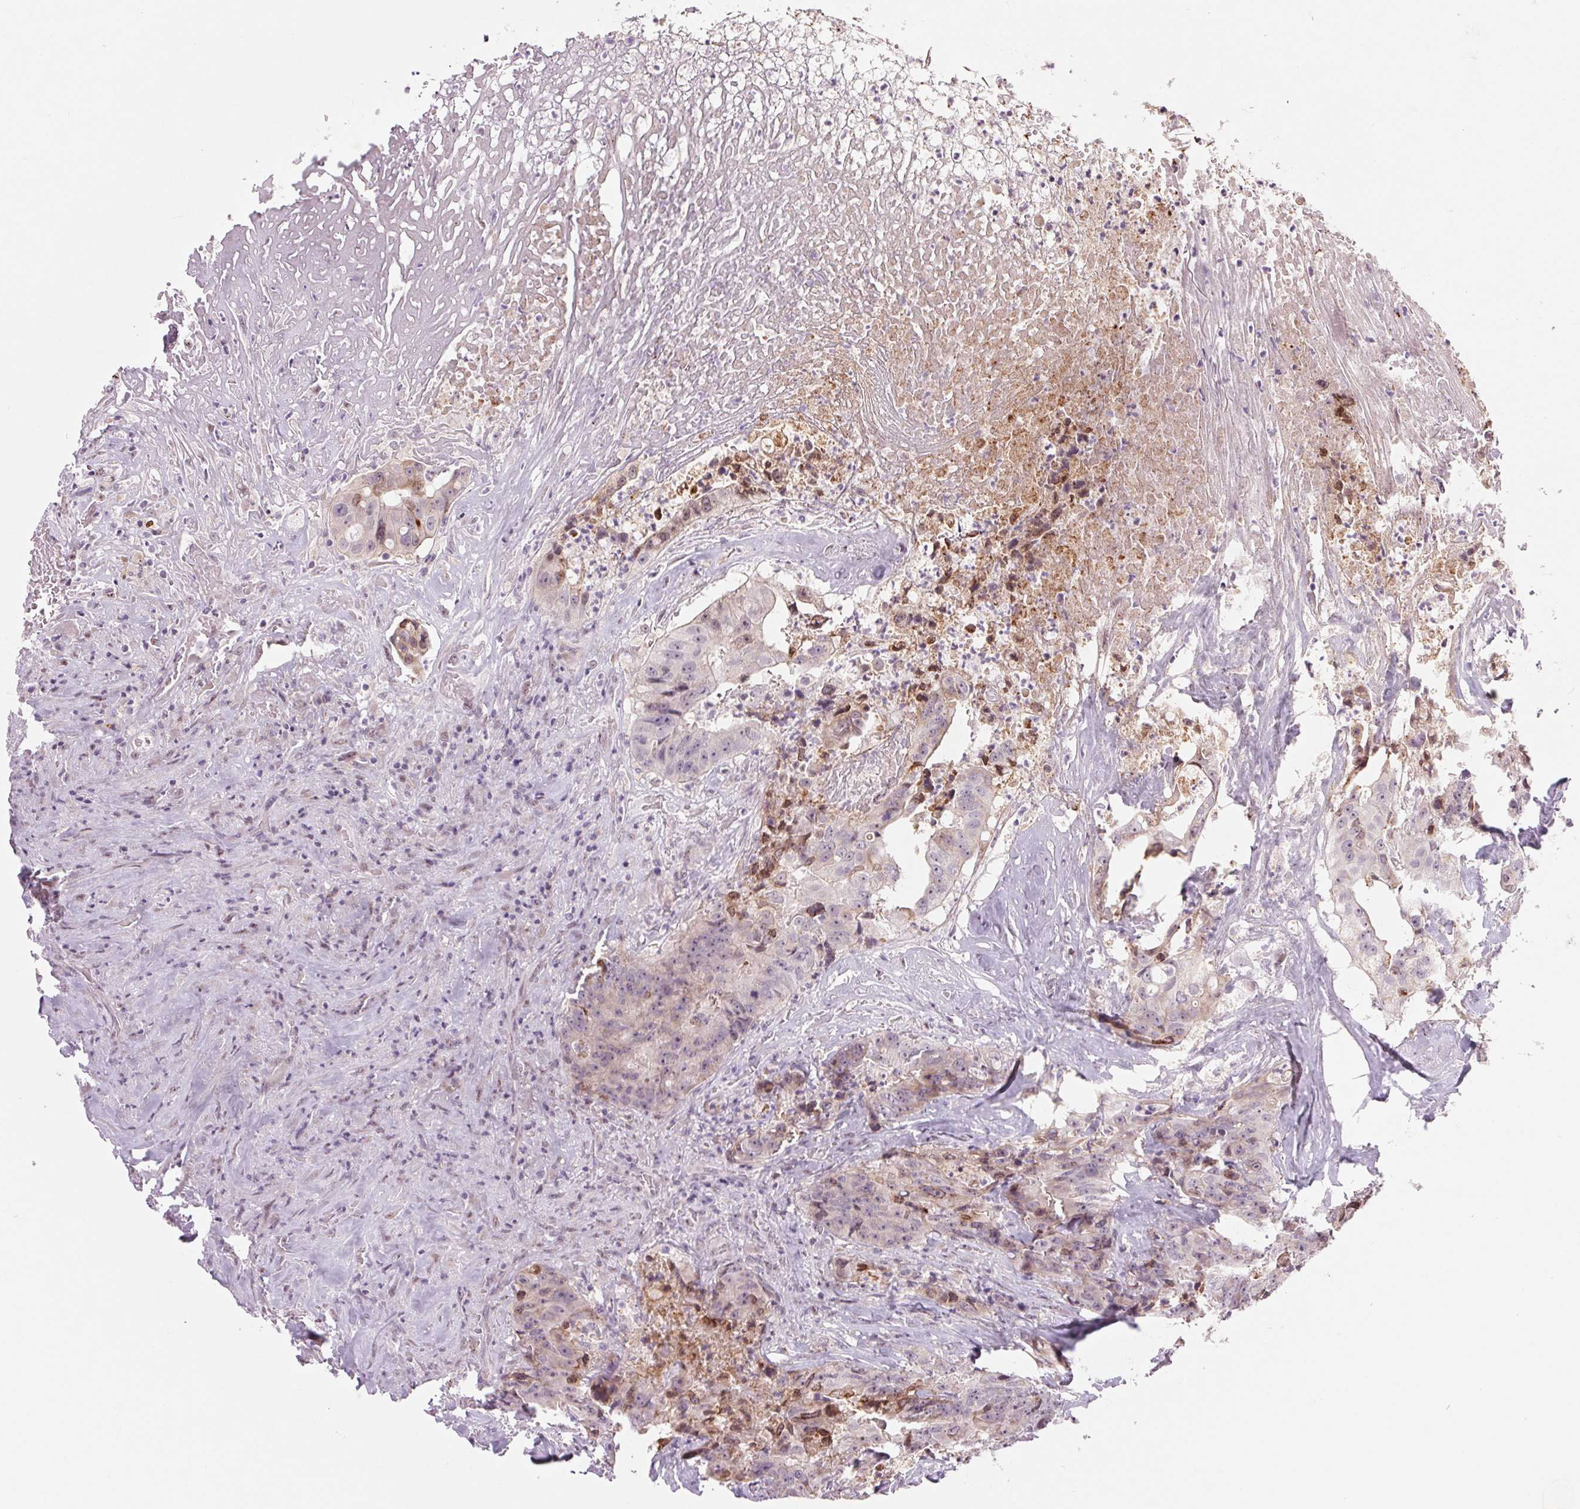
{"staining": {"intensity": "weak", "quantity": "<25%", "location": "cytoplasmic/membranous"}, "tissue": "colorectal cancer", "cell_type": "Tumor cells", "image_type": "cancer", "snomed": [{"axis": "morphology", "description": "Adenocarcinoma, NOS"}, {"axis": "topography", "description": "Rectum"}], "caption": "The micrograph exhibits no staining of tumor cells in colorectal cancer (adenocarcinoma). (DAB IHC, high magnification).", "gene": "ARHGAP32", "patient": {"sex": "female", "age": 62}}